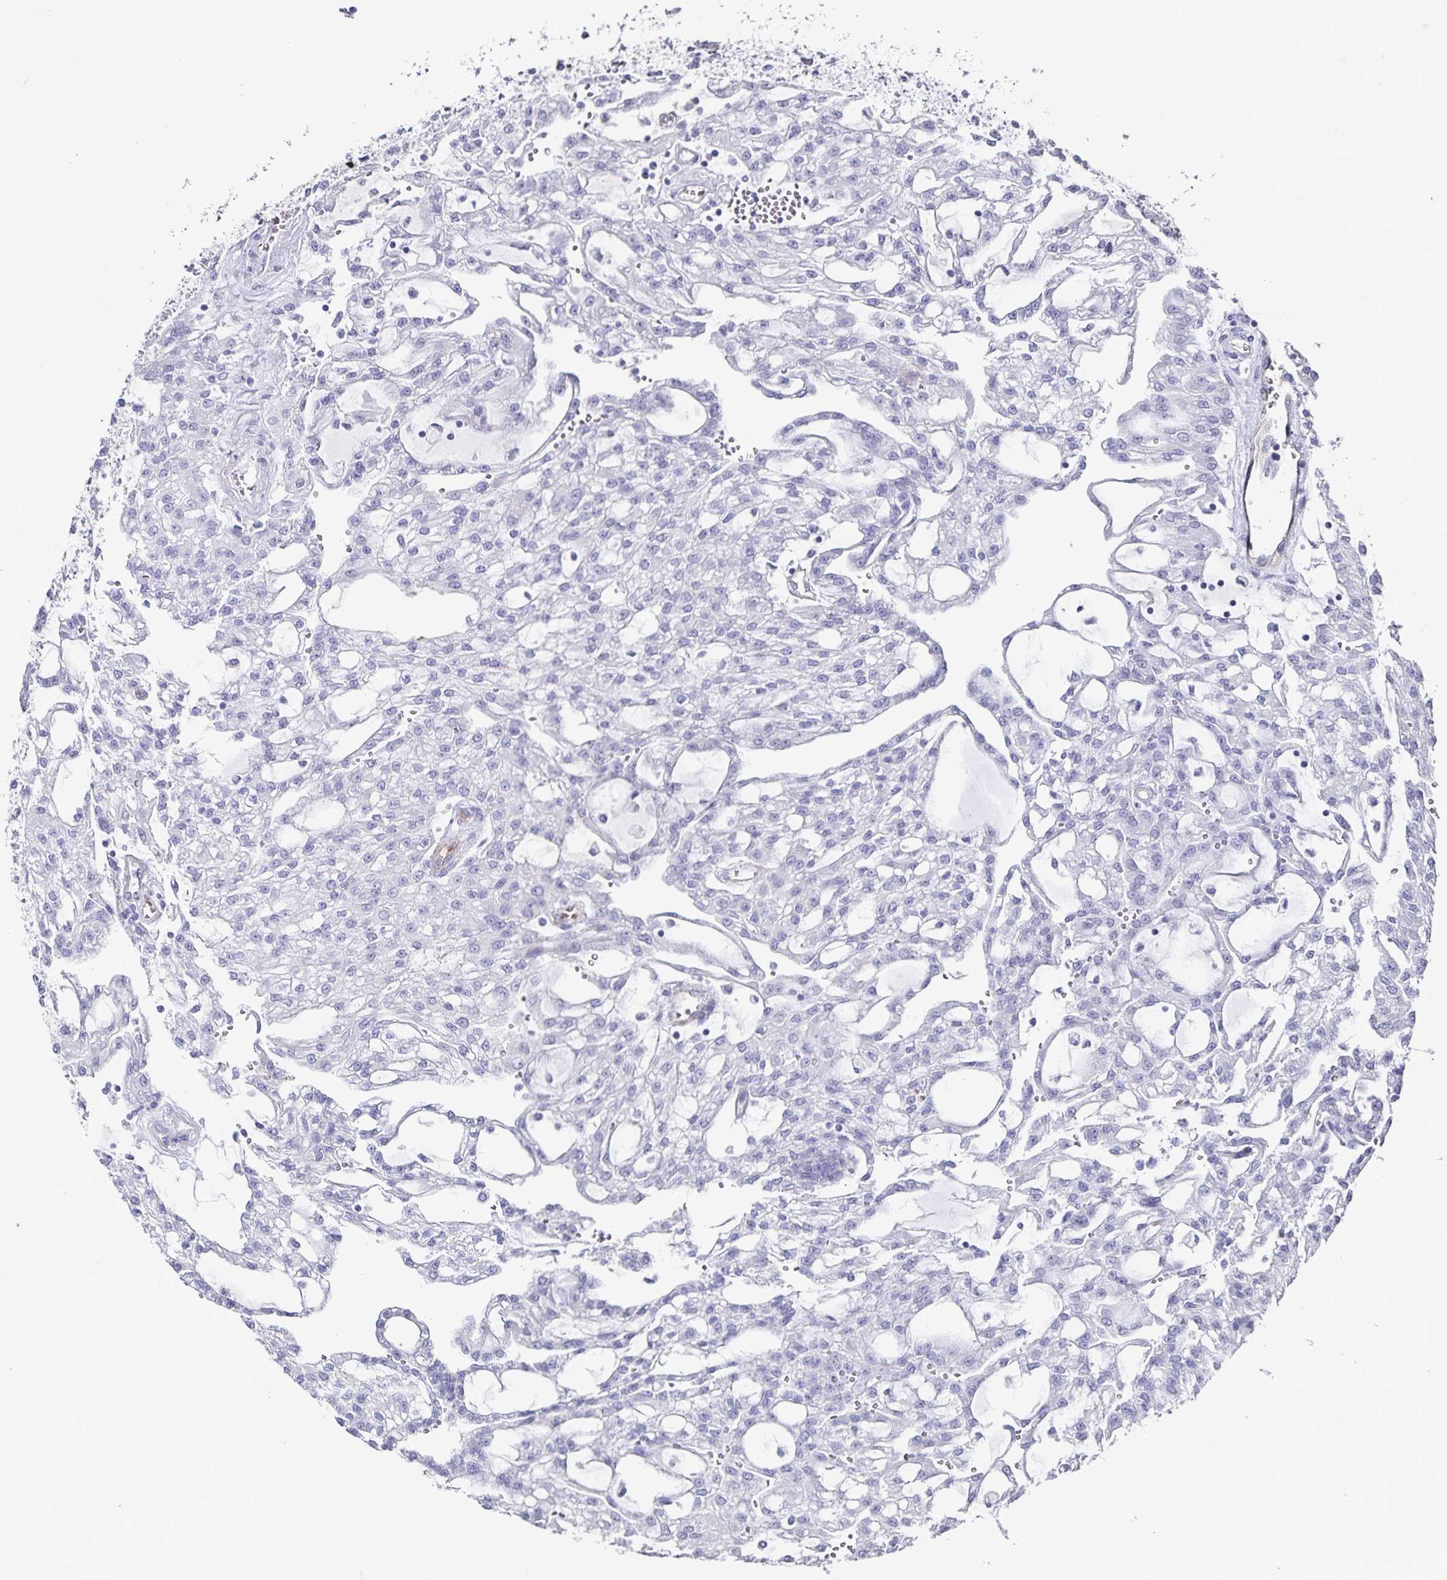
{"staining": {"intensity": "negative", "quantity": "none", "location": "none"}, "tissue": "renal cancer", "cell_type": "Tumor cells", "image_type": "cancer", "snomed": [{"axis": "morphology", "description": "Adenocarcinoma, NOS"}, {"axis": "topography", "description": "Kidney"}], "caption": "Tumor cells show no significant positivity in renal cancer.", "gene": "PODXL", "patient": {"sex": "male", "age": 63}}